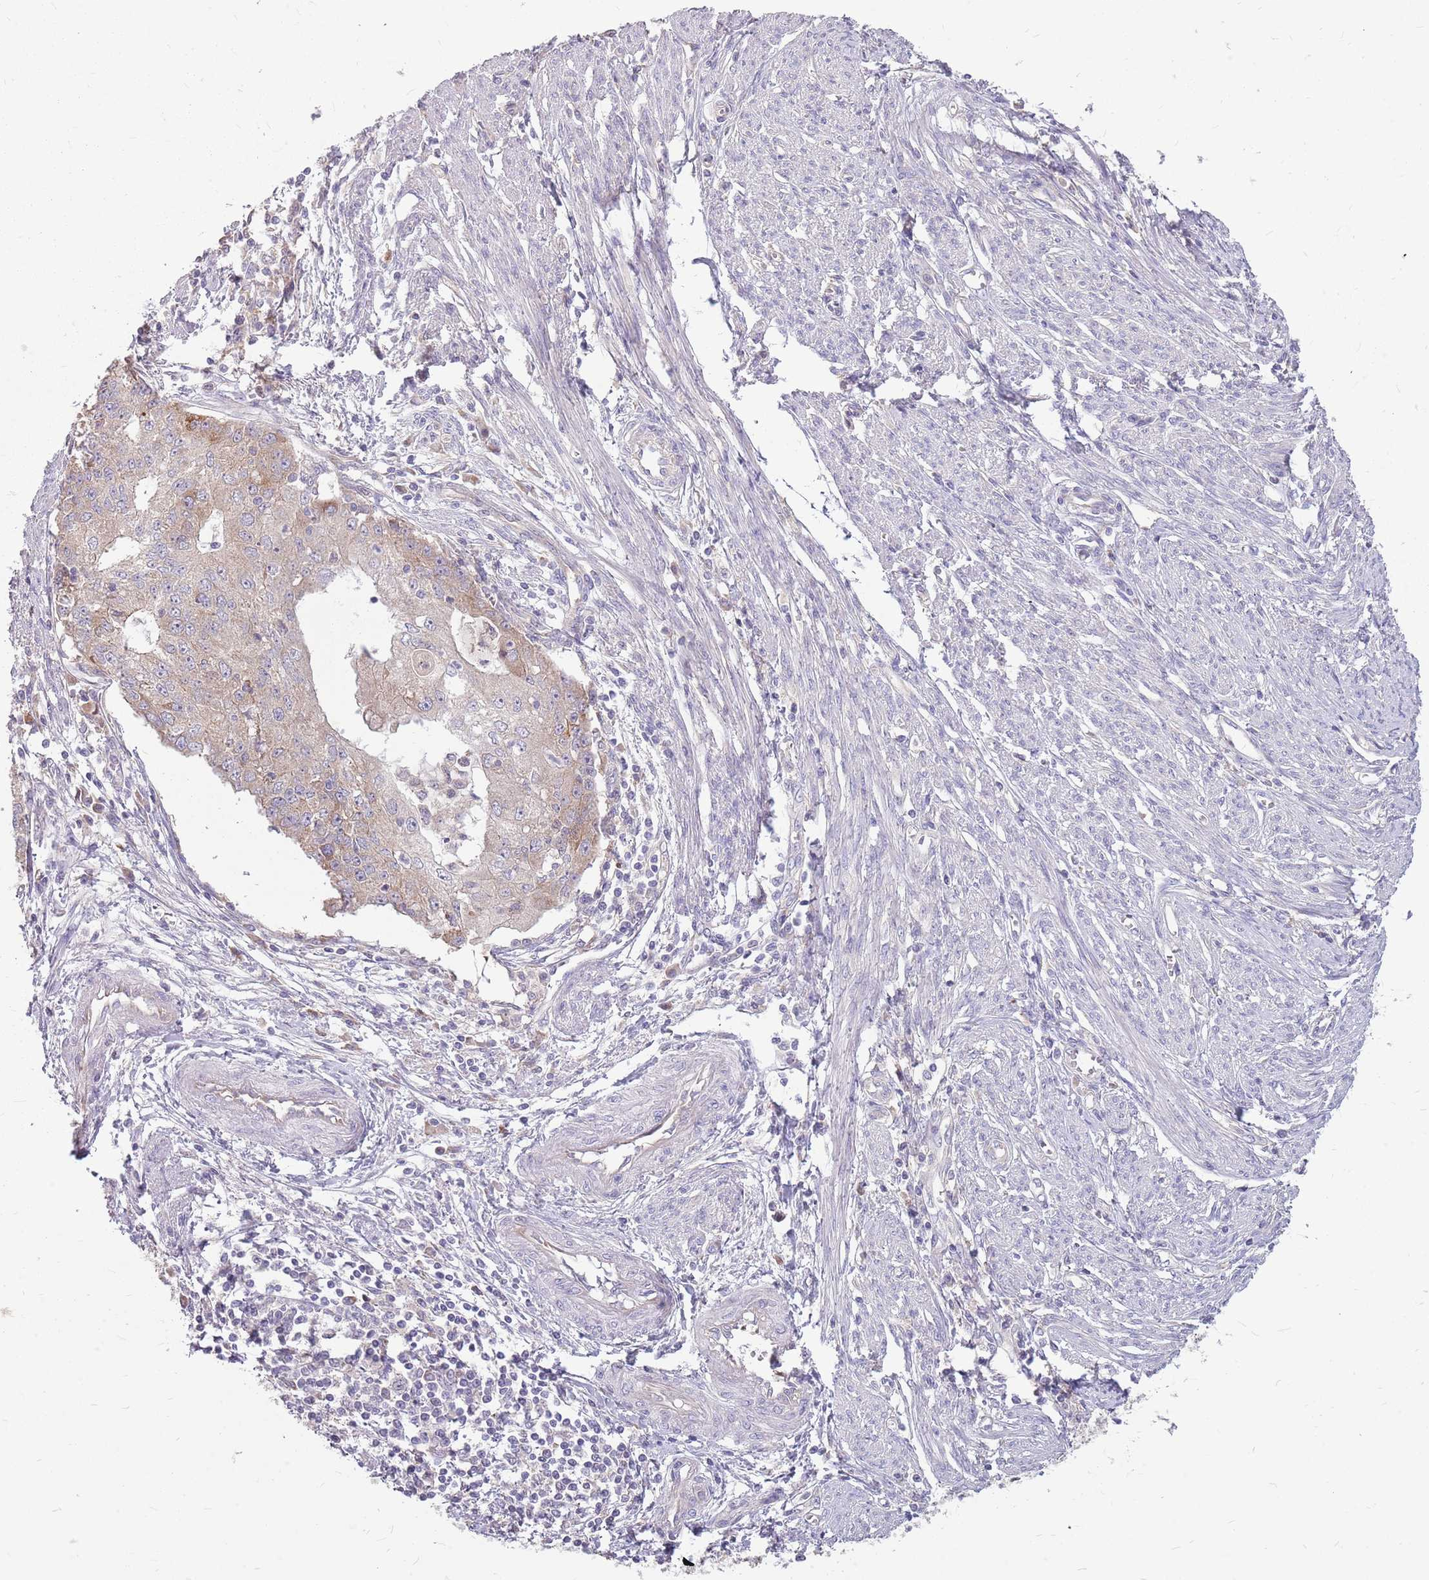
{"staining": {"intensity": "moderate", "quantity": "25%-75%", "location": "cytoplasmic/membranous"}, "tissue": "endometrial cancer", "cell_type": "Tumor cells", "image_type": "cancer", "snomed": [{"axis": "morphology", "description": "Adenocarcinoma, NOS"}, {"axis": "topography", "description": "Endometrium"}], "caption": "Protein staining of adenocarcinoma (endometrial) tissue demonstrates moderate cytoplasmic/membranous staining in about 25%-75% of tumor cells.", "gene": "PPP1R27", "patient": {"sex": "female", "age": 56}}